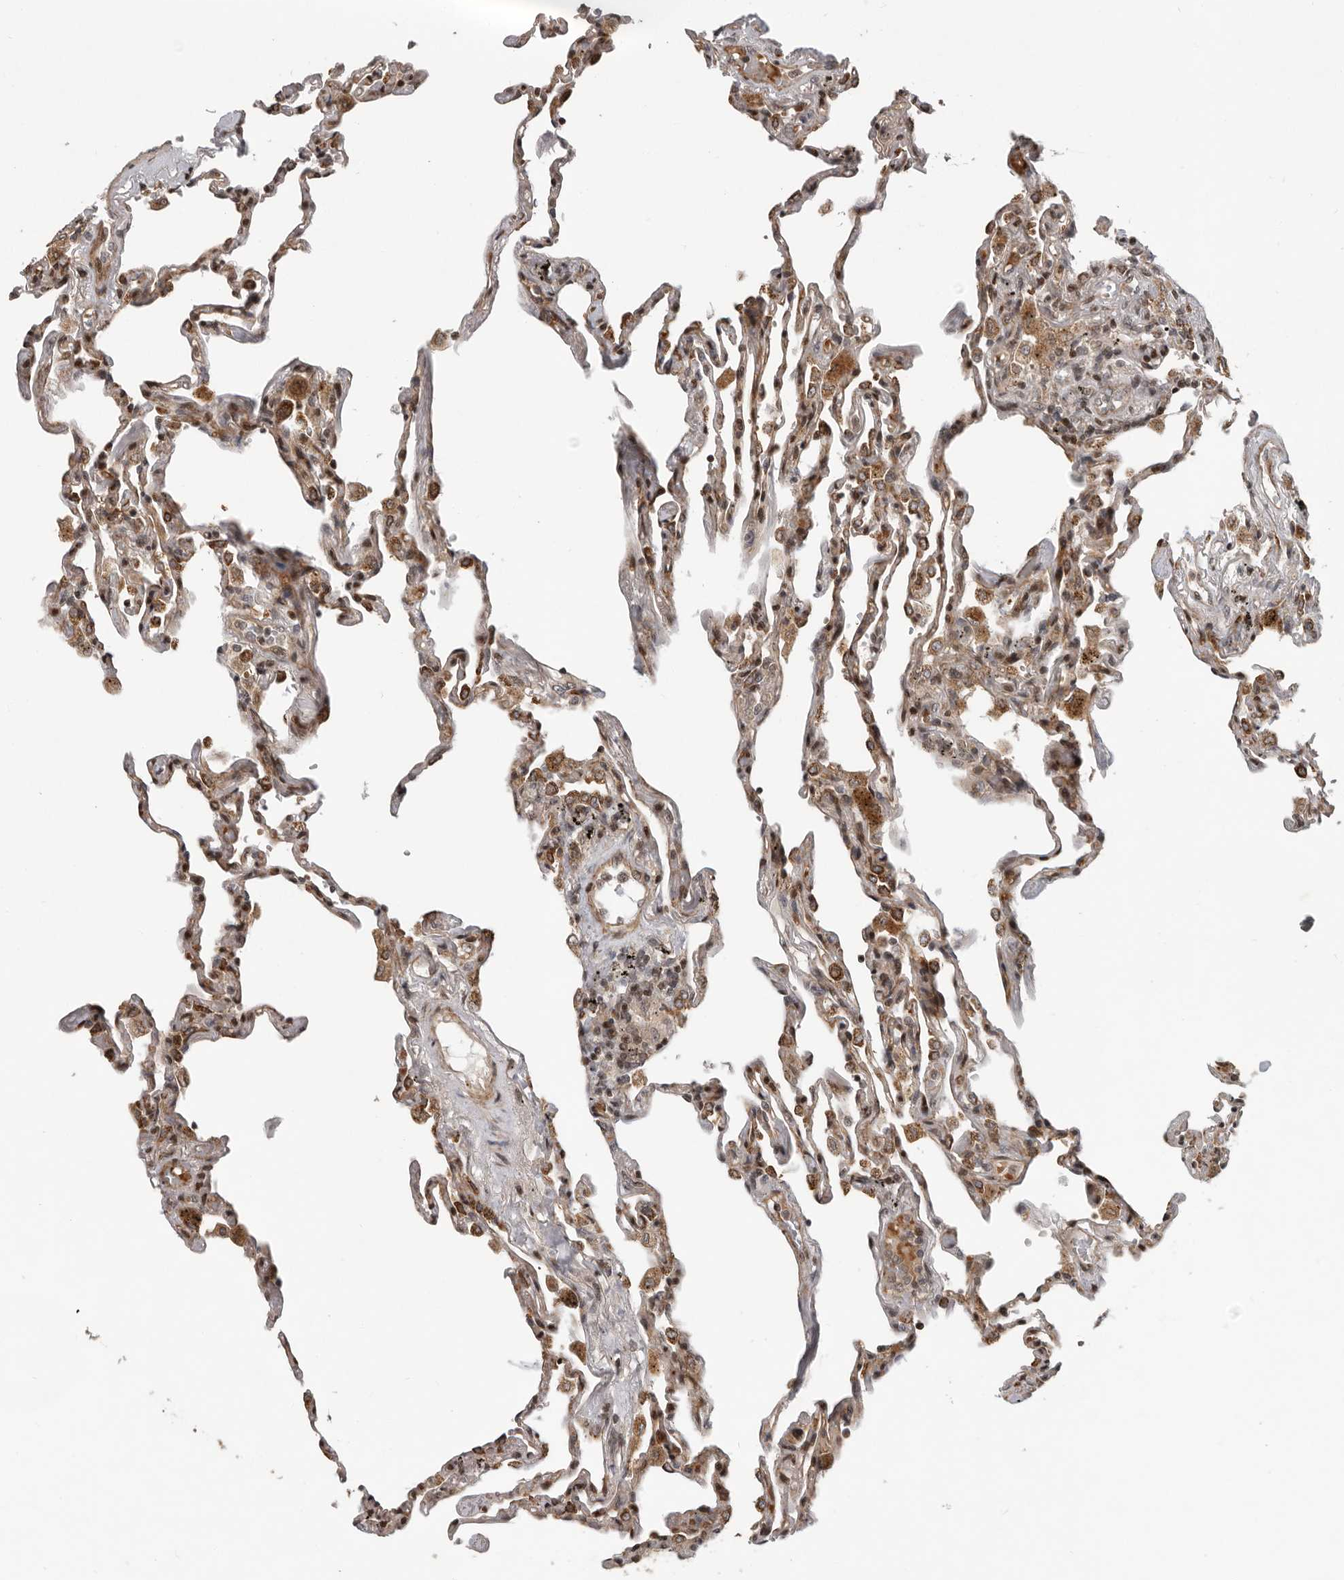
{"staining": {"intensity": "weak", "quantity": "25%-75%", "location": "cytoplasmic/membranous,nuclear"}, "tissue": "lung", "cell_type": "Alveolar cells", "image_type": "normal", "snomed": [{"axis": "morphology", "description": "Normal tissue, NOS"}, {"axis": "topography", "description": "Lung"}], "caption": "This histopathology image demonstrates immunohistochemistry staining of normal human lung, with low weak cytoplasmic/membranous,nuclear expression in about 25%-75% of alveolar cells.", "gene": "RABIF", "patient": {"sex": "male", "age": 59}}